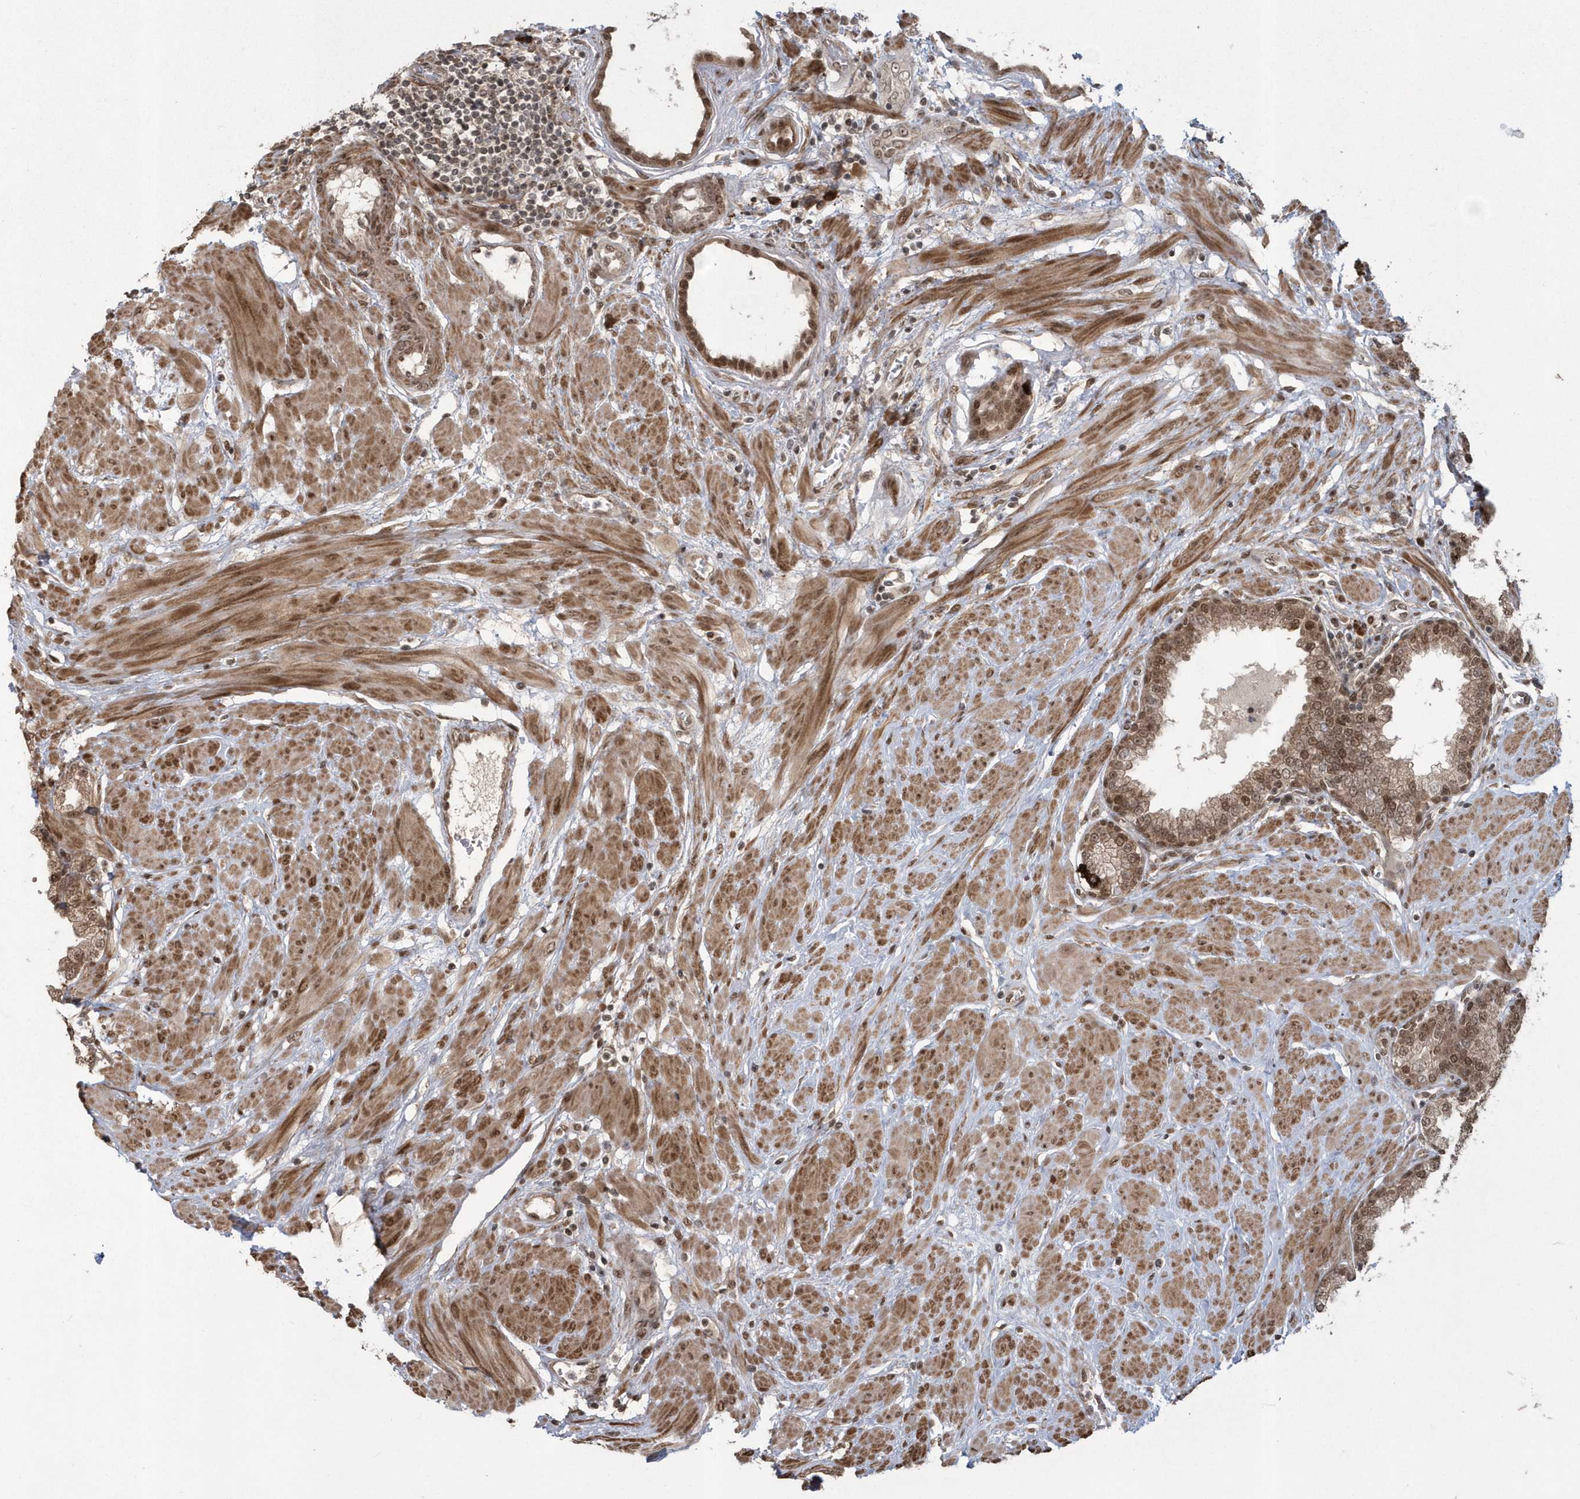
{"staining": {"intensity": "moderate", "quantity": ">75%", "location": "cytoplasmic/membranous,nuclear"}, "tissue": "prostate", "cell_type": "Glandular cells", "image_type": "normal", "snomed": [{"axis": "morphology", "description": "Normal tissue, NOS"}, {"axis": "topography", "description": "Prostate"}], "caption": "About >75% of glandular cells in unremarkable prostate display moderate cytoplasmic/membranous,nuclear protein expression as visualized by brown immunohistochemical staining.", "gene": "EPB41L4A", "patient": {"sex": "male", "age": 51}}